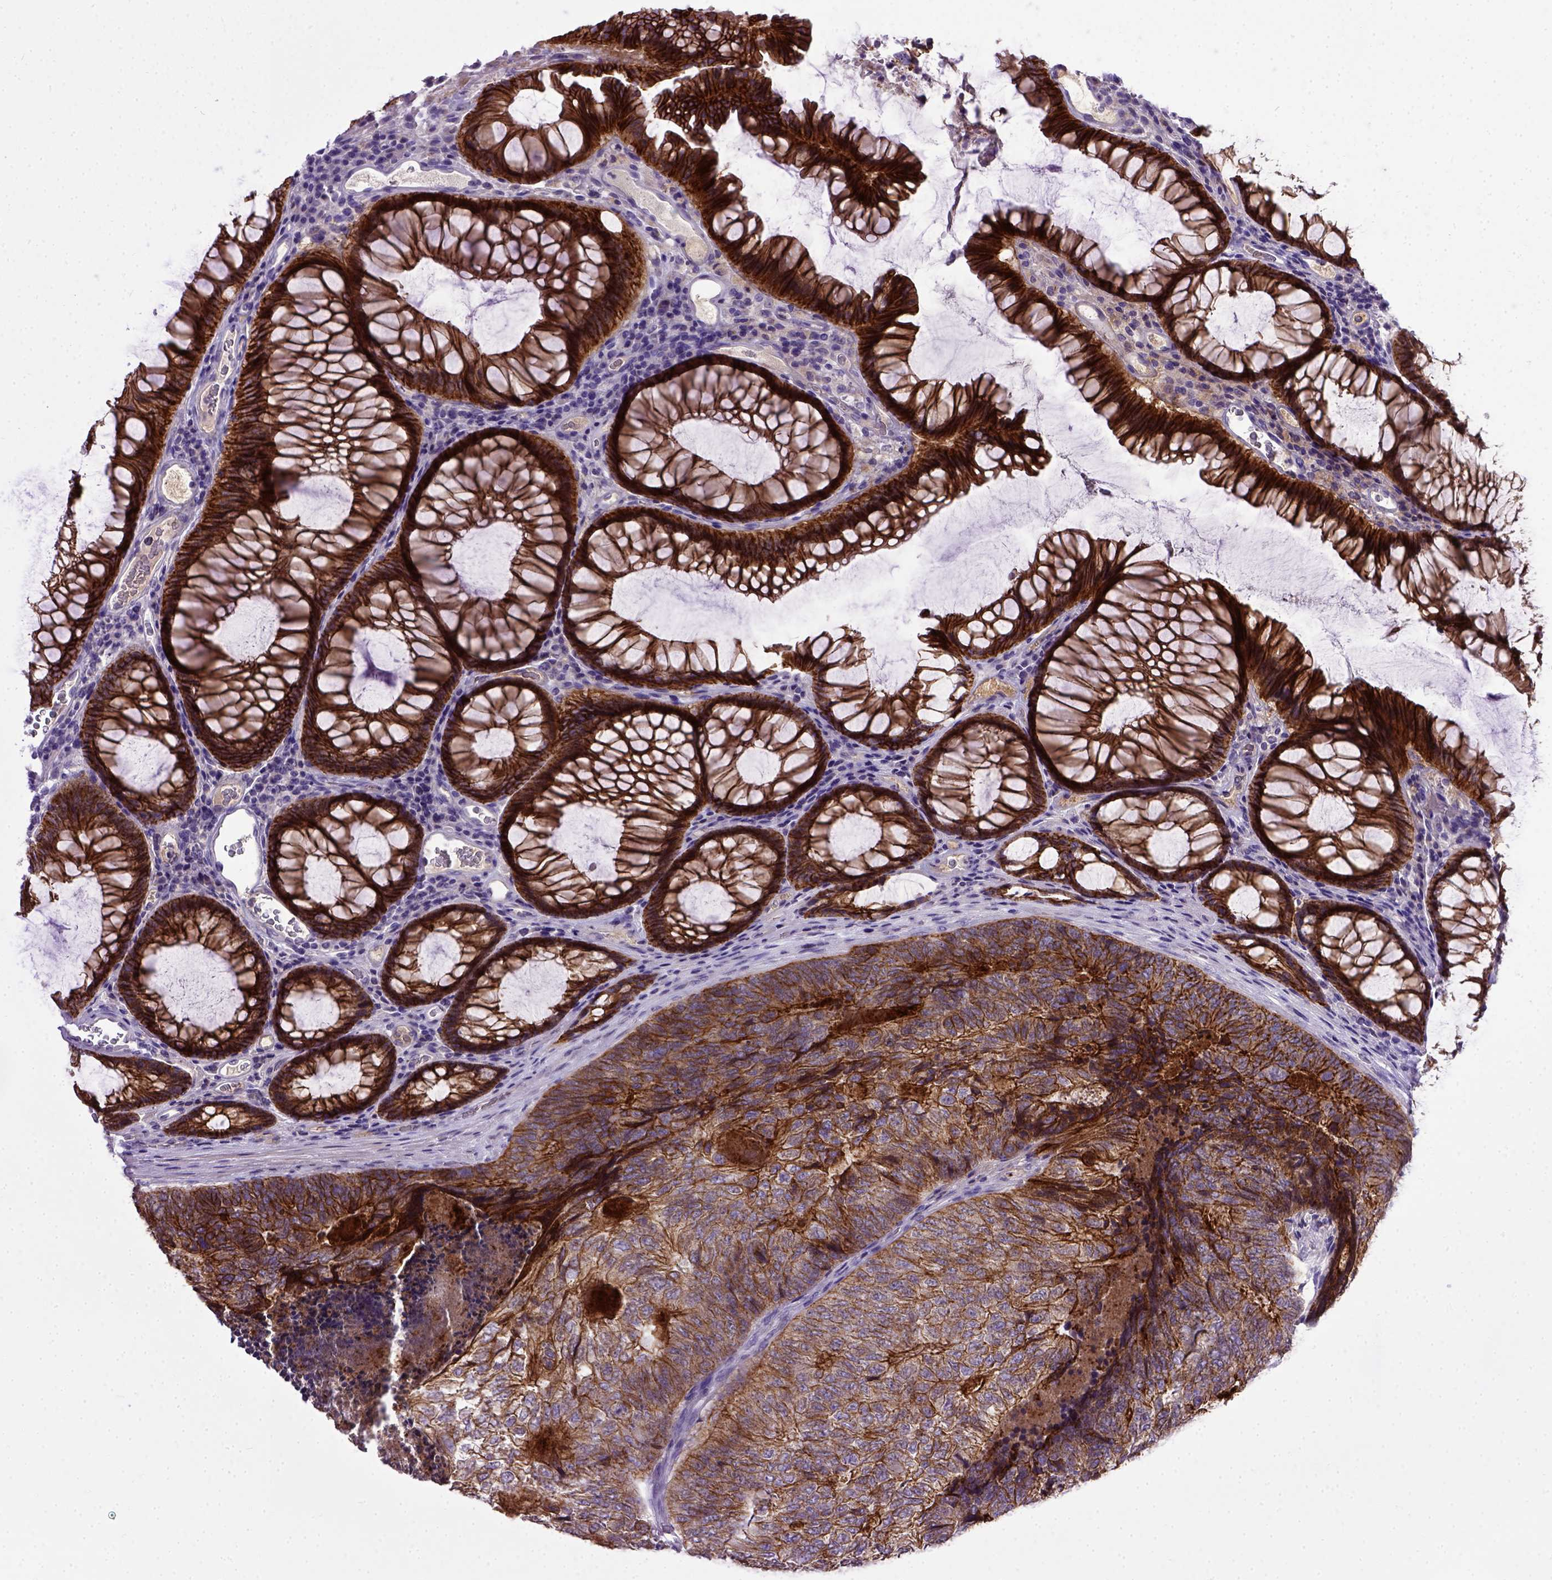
{"staining": {"intensity": "strong", "quantity": ">75%", "location": "cytoplasmic/membranous"}, "tissue": "colorectal cancer", "cell_type": "Tumor cells", "image_type": "cancer", "snomed": [{"axis": "morphology", "description": "Adenocarcinoma, NOS"}, {"axis": "topography", "description": "Colon"}], "caption": "This is a micrograph of immunohistochemistry staining of colorectal adenocarcinoma, which shows strong expression in the cytoplasmic/membranous of tumor cells.", "gene": "CDH1", "patient": {"sex": "female", "age": 67}}